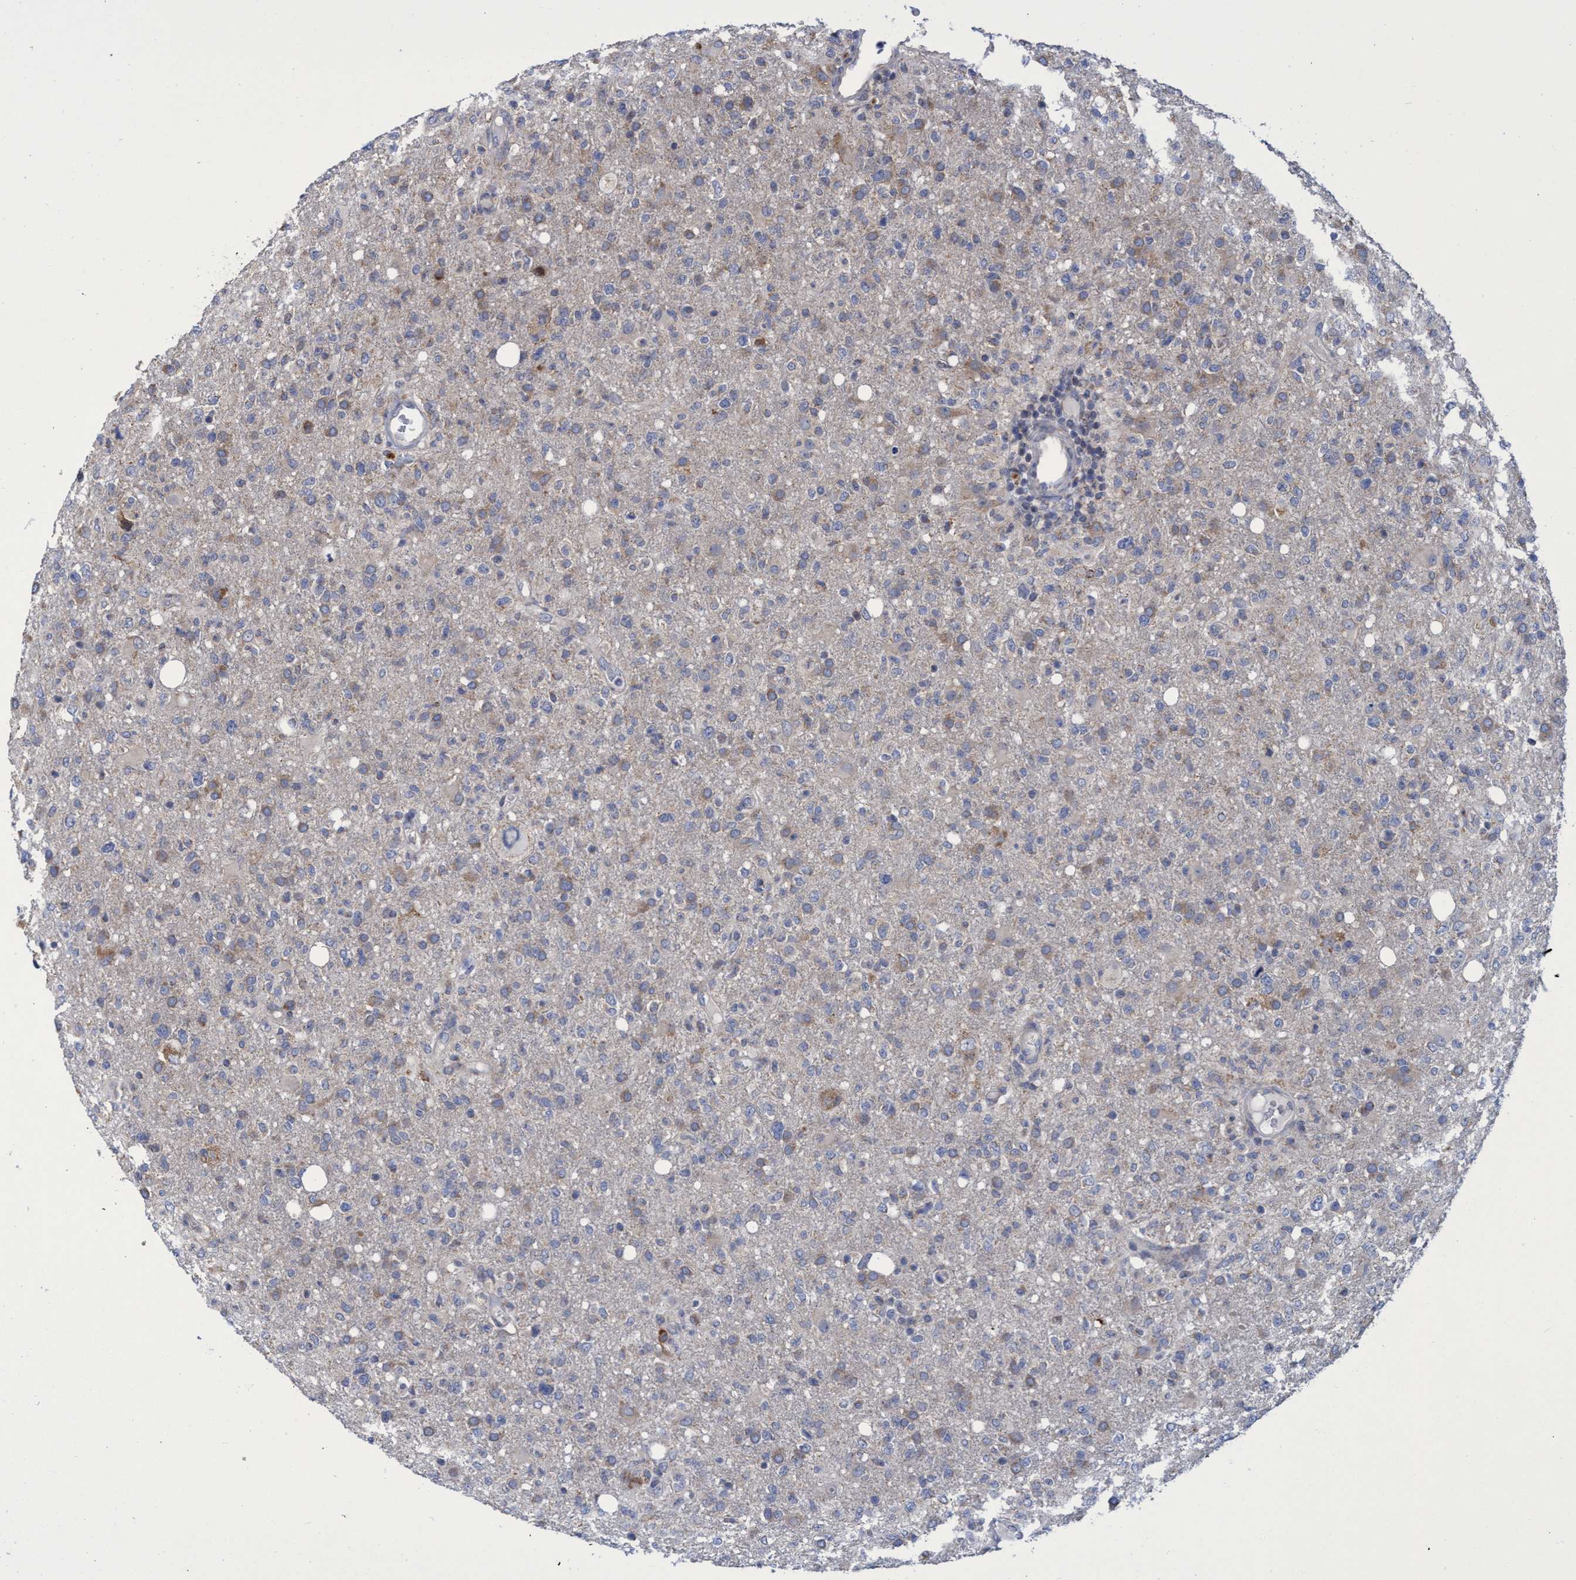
{"staining": {"intensity": "weak", "quantity": "<25%", "location": "cytoplasmic/membranous"}, "tissue": "glioma", "cell_type": "Tumor cells", "image_type": "cancer", "snomed": [{"axis": "morphology", "description": "Glioma, malignant, High grade"}, {"axis": "topography", "description": "Brain"}], "caption": "Tumor cells are negative for brown protein staining in glioma.", "gene": "NAT16", "patient": {"sex": "female", "age": 57}}